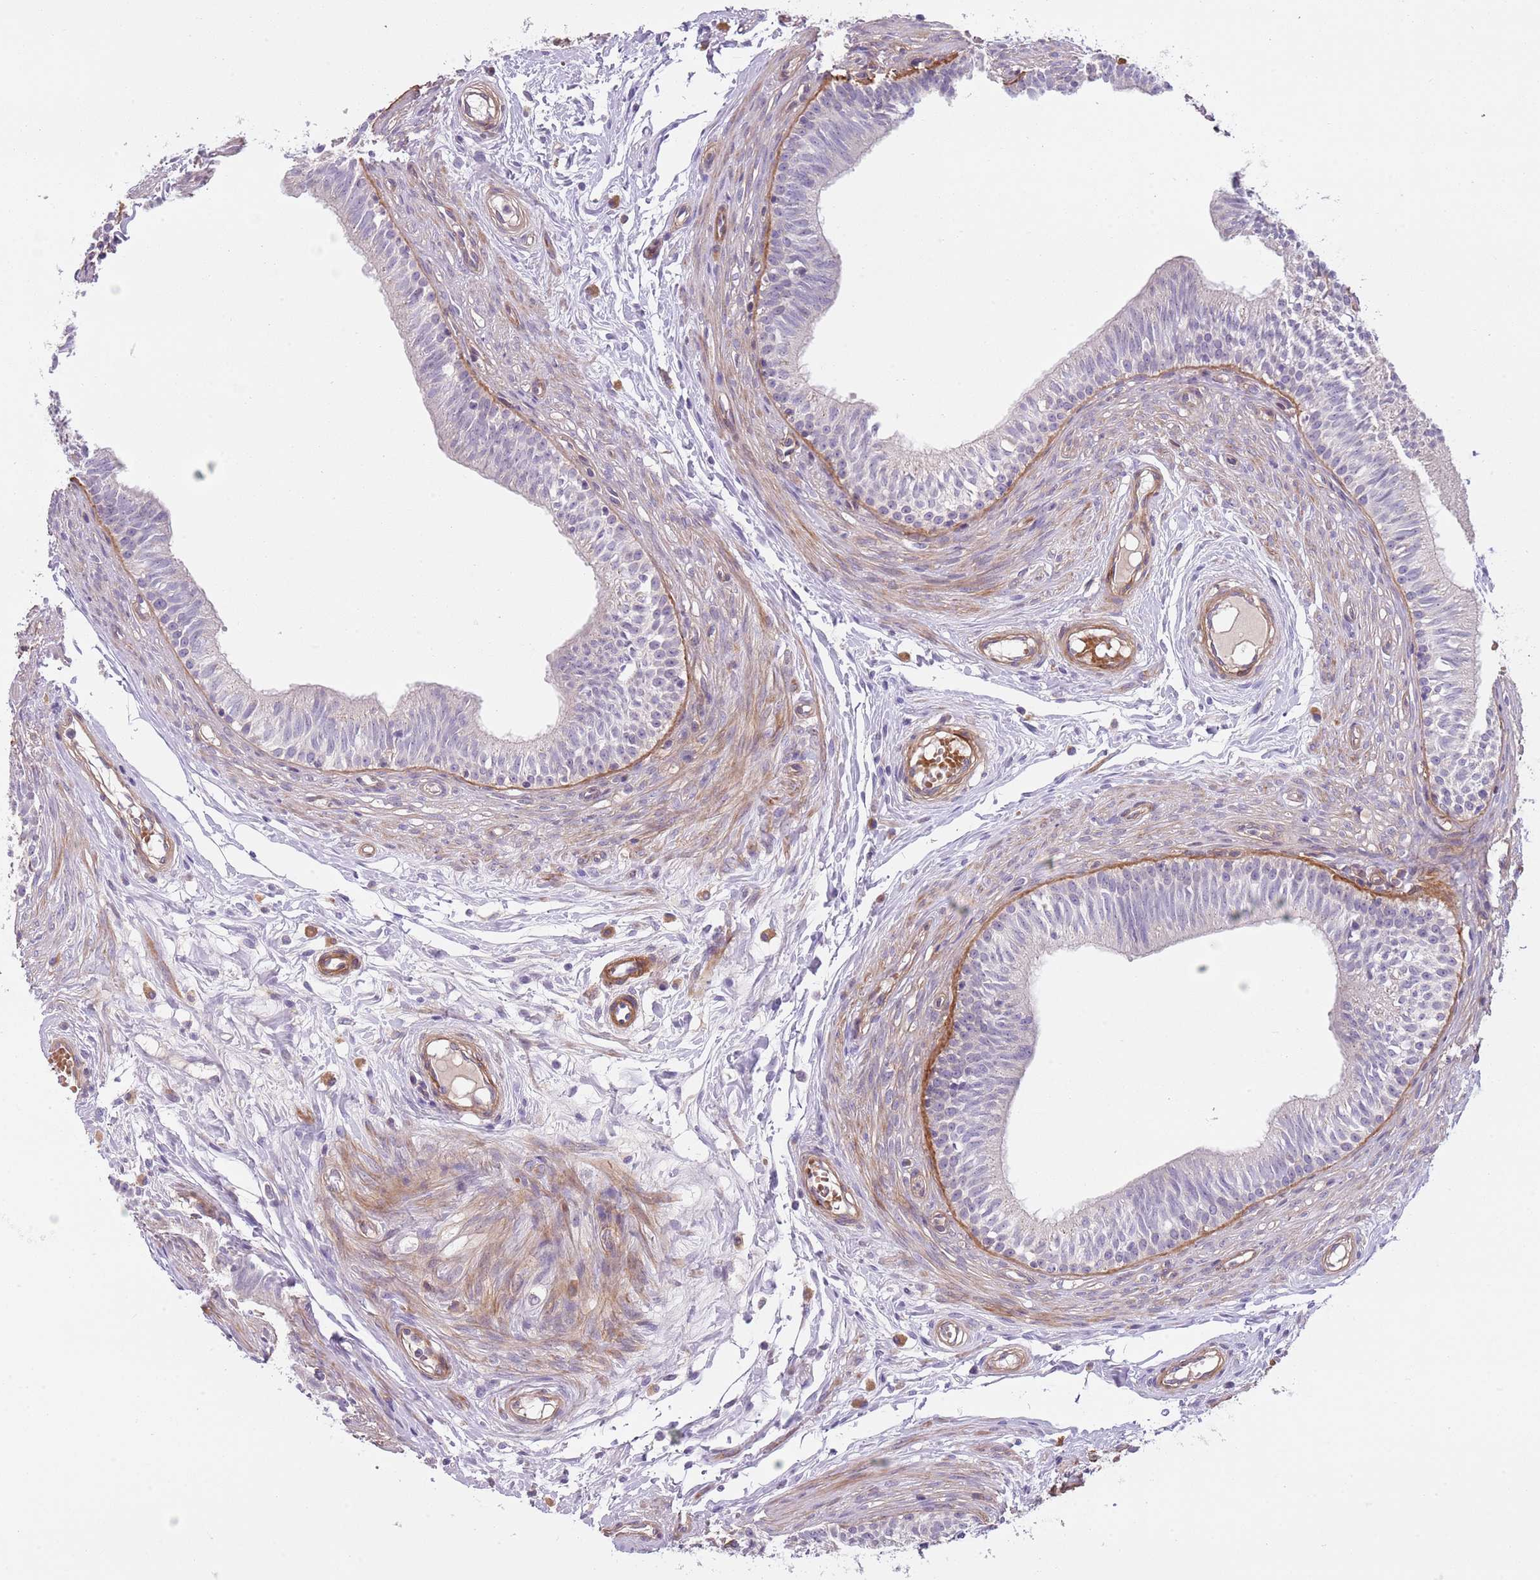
{"staining": {"intensity": "moderate", "quantity": "<25%", "location": "cytoplasmic/membranous"}, "tissue": "epididymis", "cell_type": "Glandular cells", "image_type": "normal", "snomed": [{"axis": "morphology", "description": "Normal tissue, NOS"}, {"axis": "topography", "description": "Epididymis, spermatic cord, NOS"}], "caption": "This is a photomicrograph of immunohistochemistry (IHC) staining of normal epididymis, which shows moderate positivity in the cytoplasmic/membranous of glandular cells.", "gene": "TINAGL1", "patient": {"sex": "male", "age": 22}}